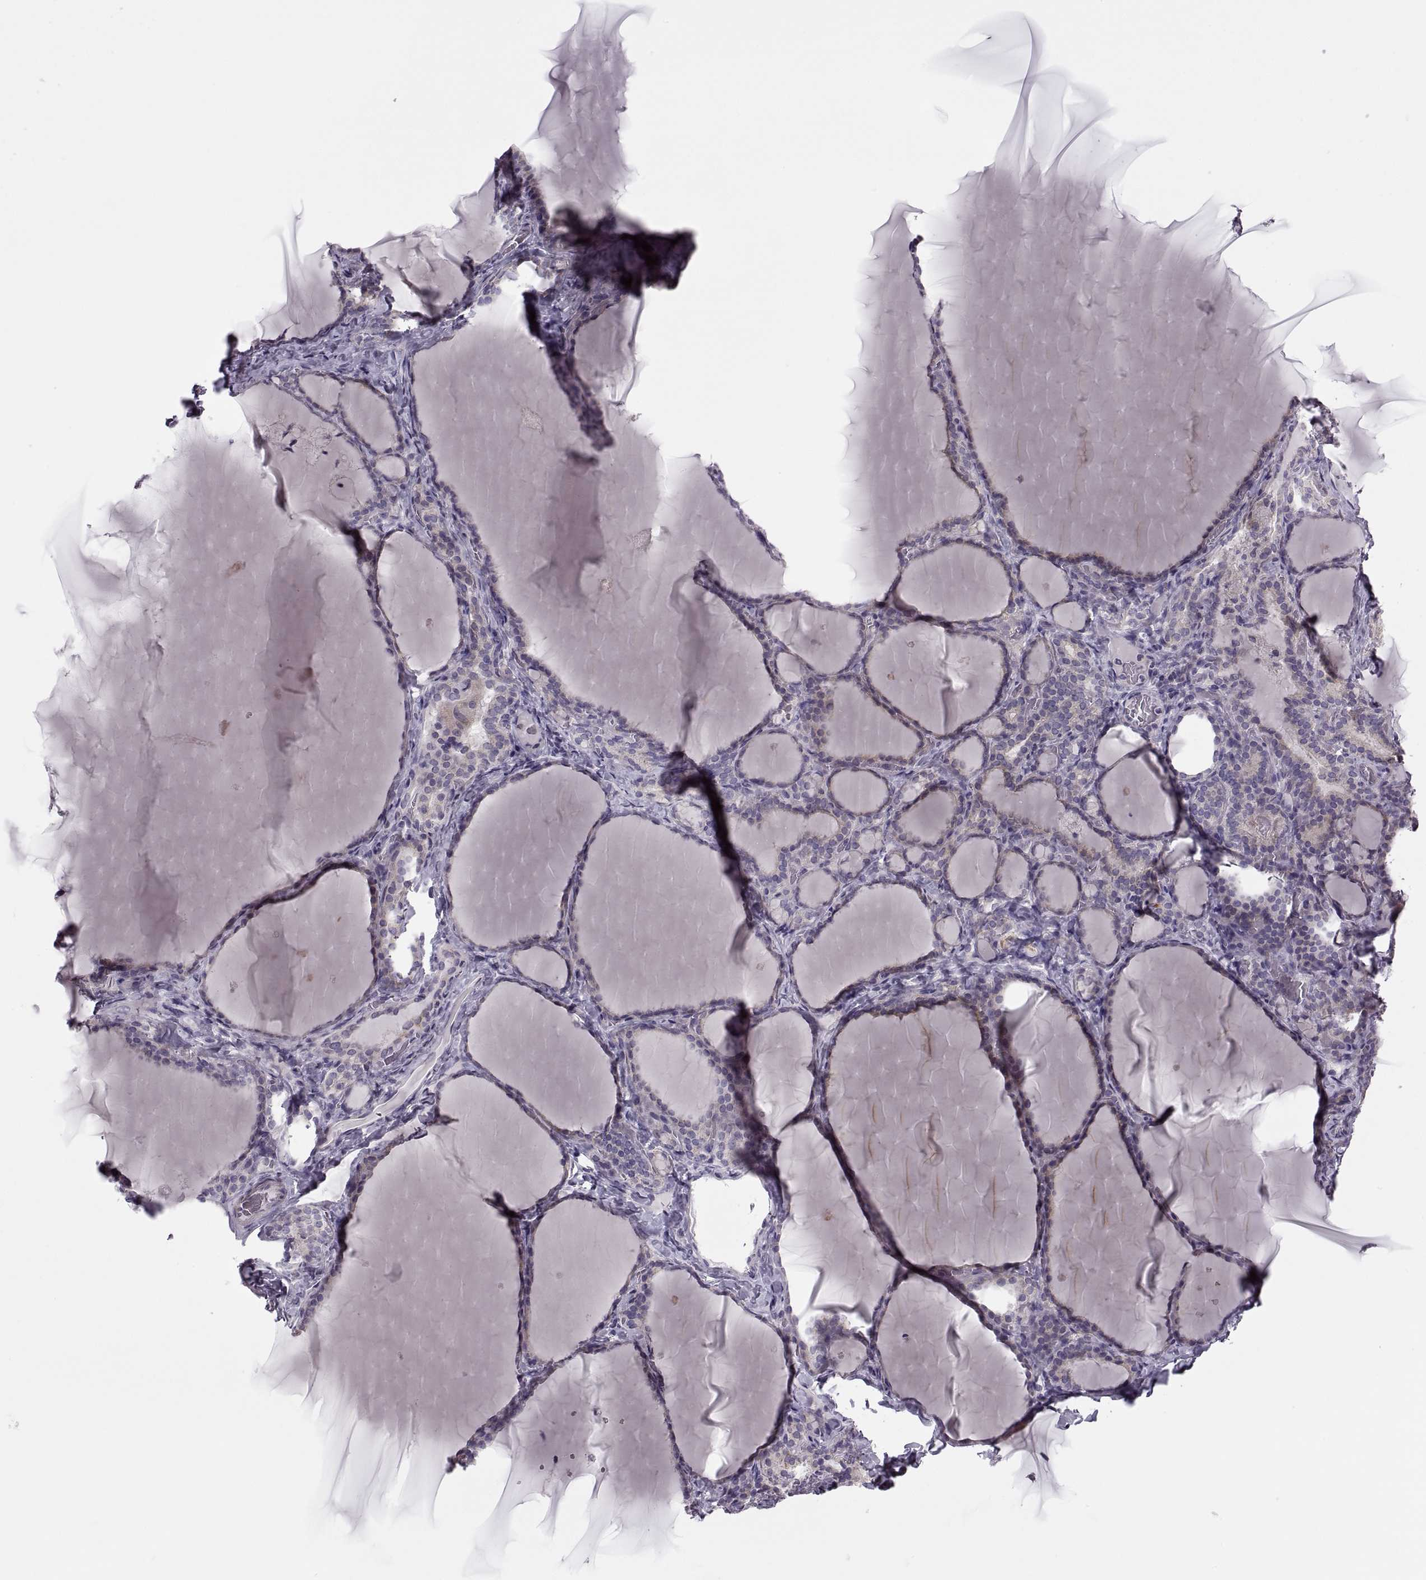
{"staining": {"intensity": "negative", "quantity": "none", "location": "none"}, "tissue": "thyroid gland", "cell_type": "Glandular cells", "image_type": "normal", "snomed": [{"axis": "morphology", "description": "Normal tissue, NOS"}, {"axis": "morphology", "description": "Hyperplasia, NOS"}, {"axis": "topography", "description": "Thyroid gland"}], "caption": "IHC micrograph of normal thyroid gland: human thyroid gland stained with DAB displays no significant protein positivity in glandular cells.", "gene": "RIPK4", "patient": {"sex": "female", "age": 27}}